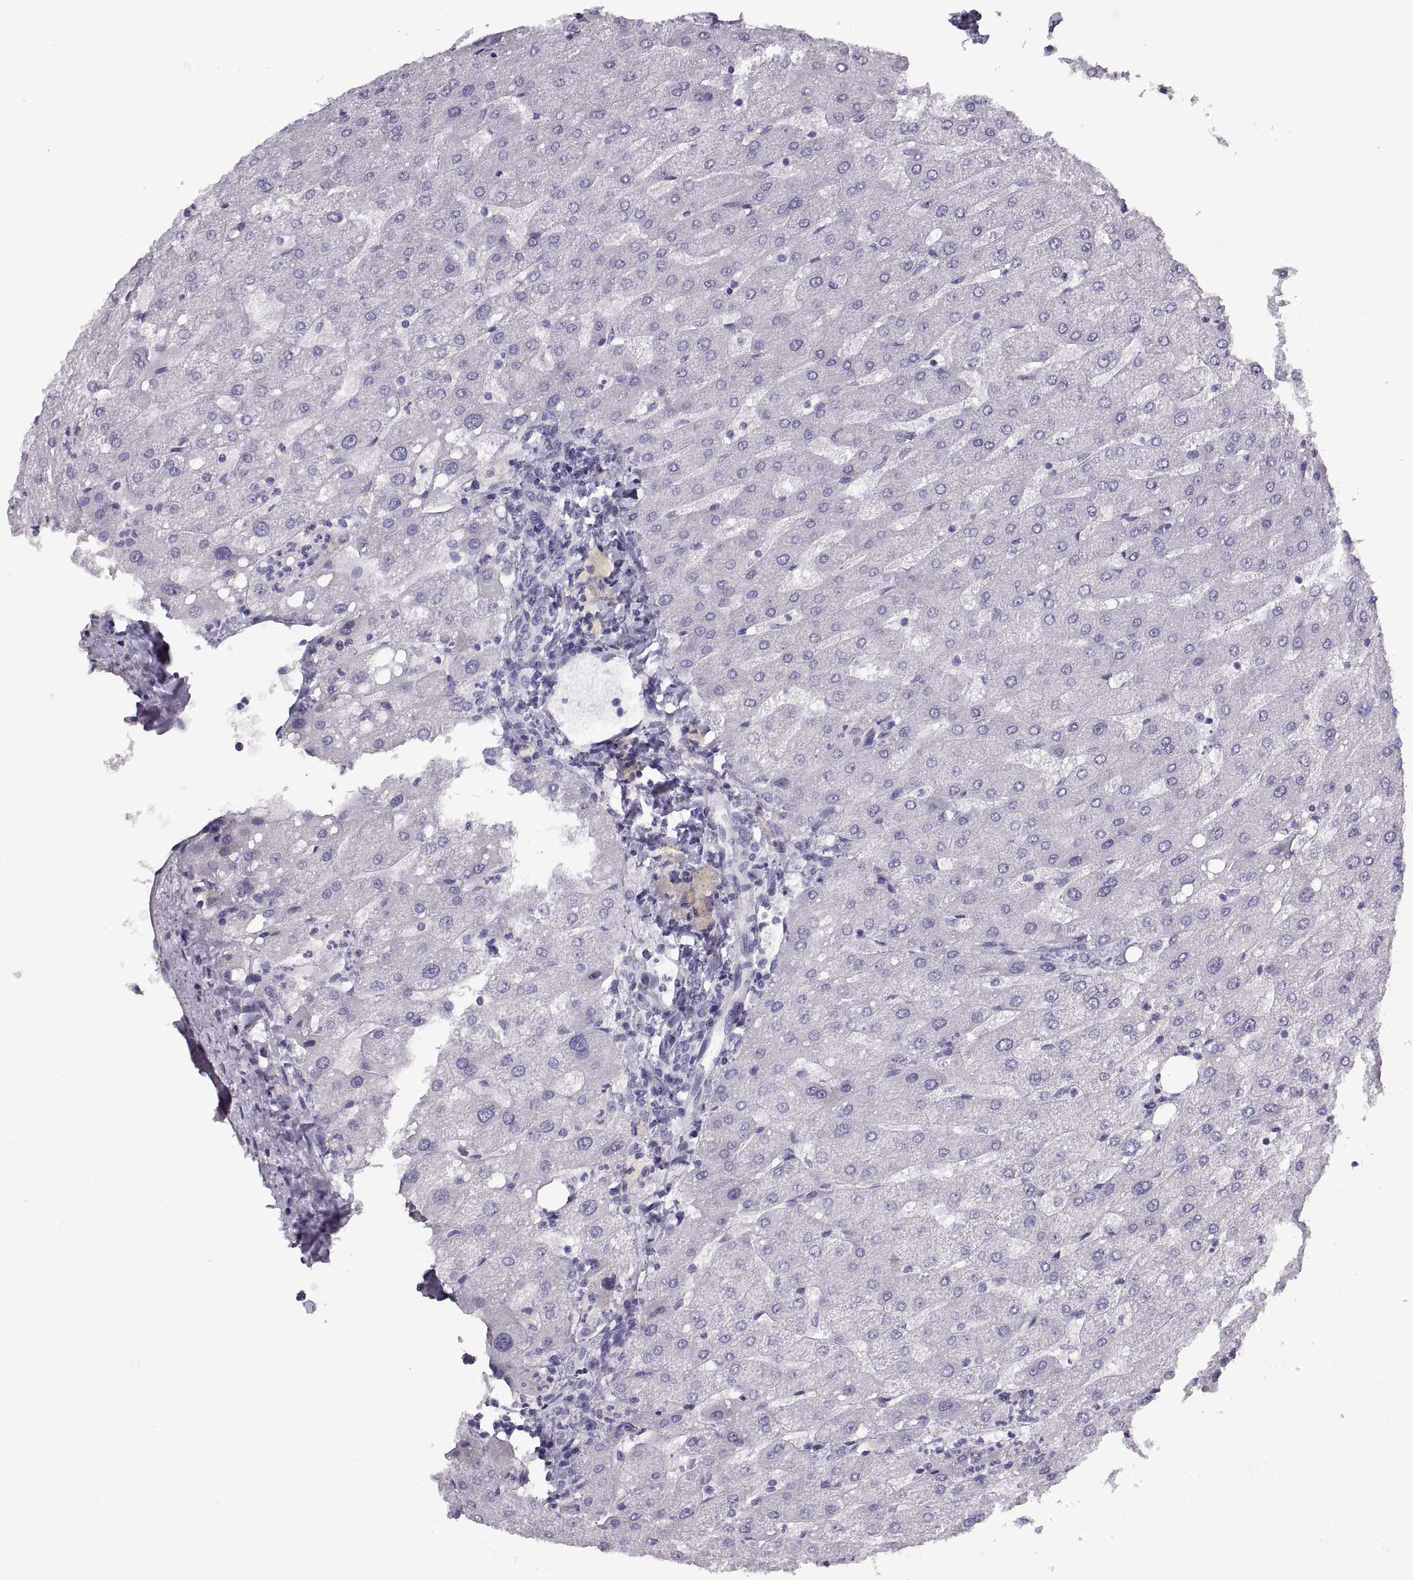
{"staining": {"intensity": "negative", "quantity": "none", "location": "none"}, "tissue": "liver", "cell_type": "Cholangiocytes", "image_type": "normal", "snomed": [{"axis": "morphology", "description": "Normal tissue, NOS"}, {"axis": "topography", "description": "Liver"}], "caption": "This is a micrograph of immunohistochemistry staining of normal liver, which shows no positivity in cholangiocytes.", "gene": "CRYBB3", "patient": {"sex": "male", "age": 67}}